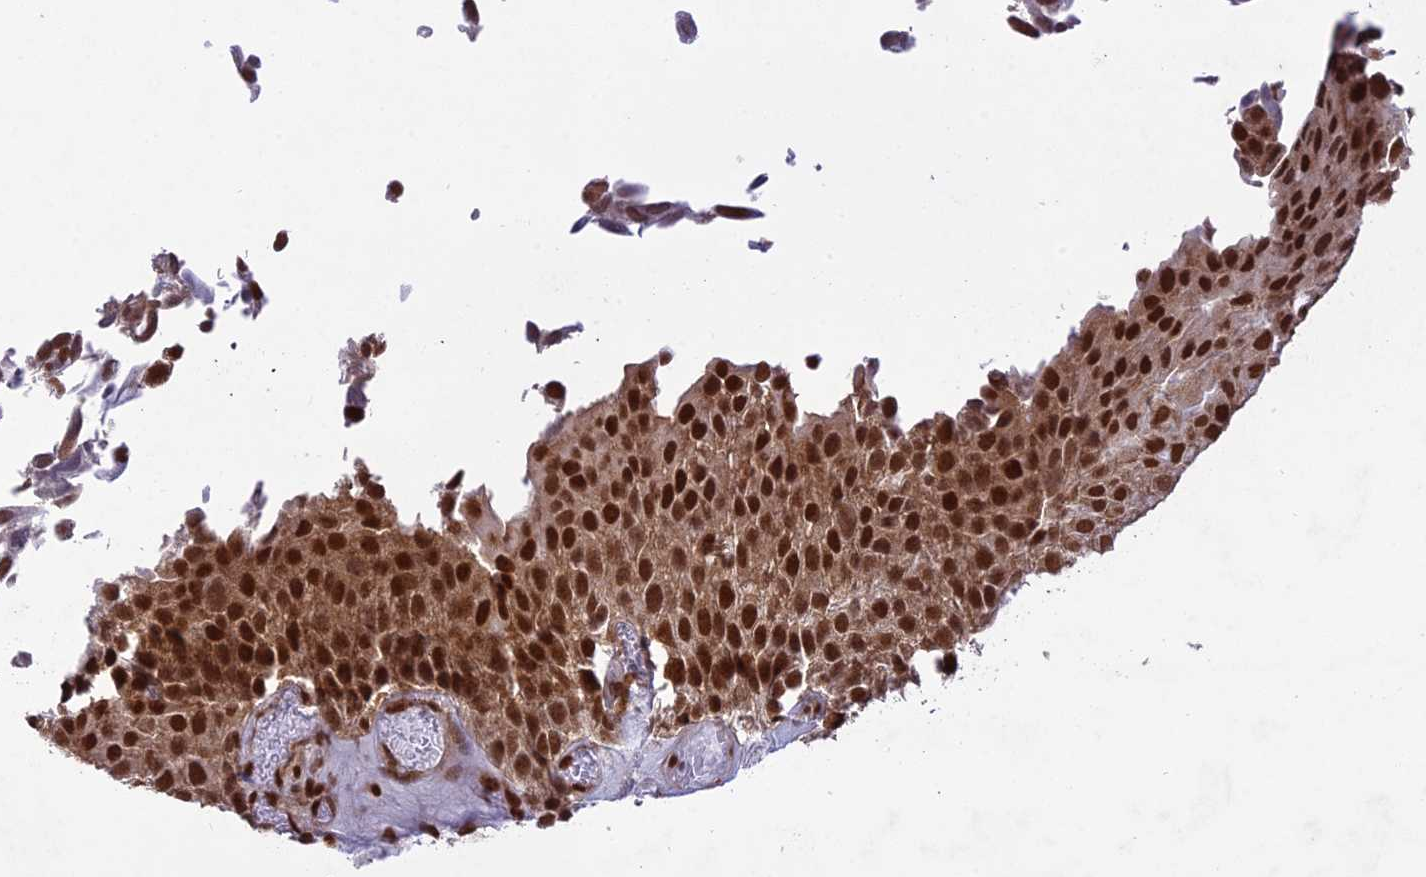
{"staining": {"intensity": "strong", "quantity": ">75%", "location": "nuclear"}, "tissue": "urothelial cancer", "cell_type": "Tumor cells", "image_type": "cancer", "snomed": [{"axis": "morphology", "description": "Urothelial carcinoma, Low grade"}, {"axis": "topography", "description": "Urinary bladder"}], "caption": "A brown stain labels strong nuclear staining of a protein in human urothelial cancer tumor cells.", "gene": "DDX1", "patient": {"sex": "male", "age": 89}}